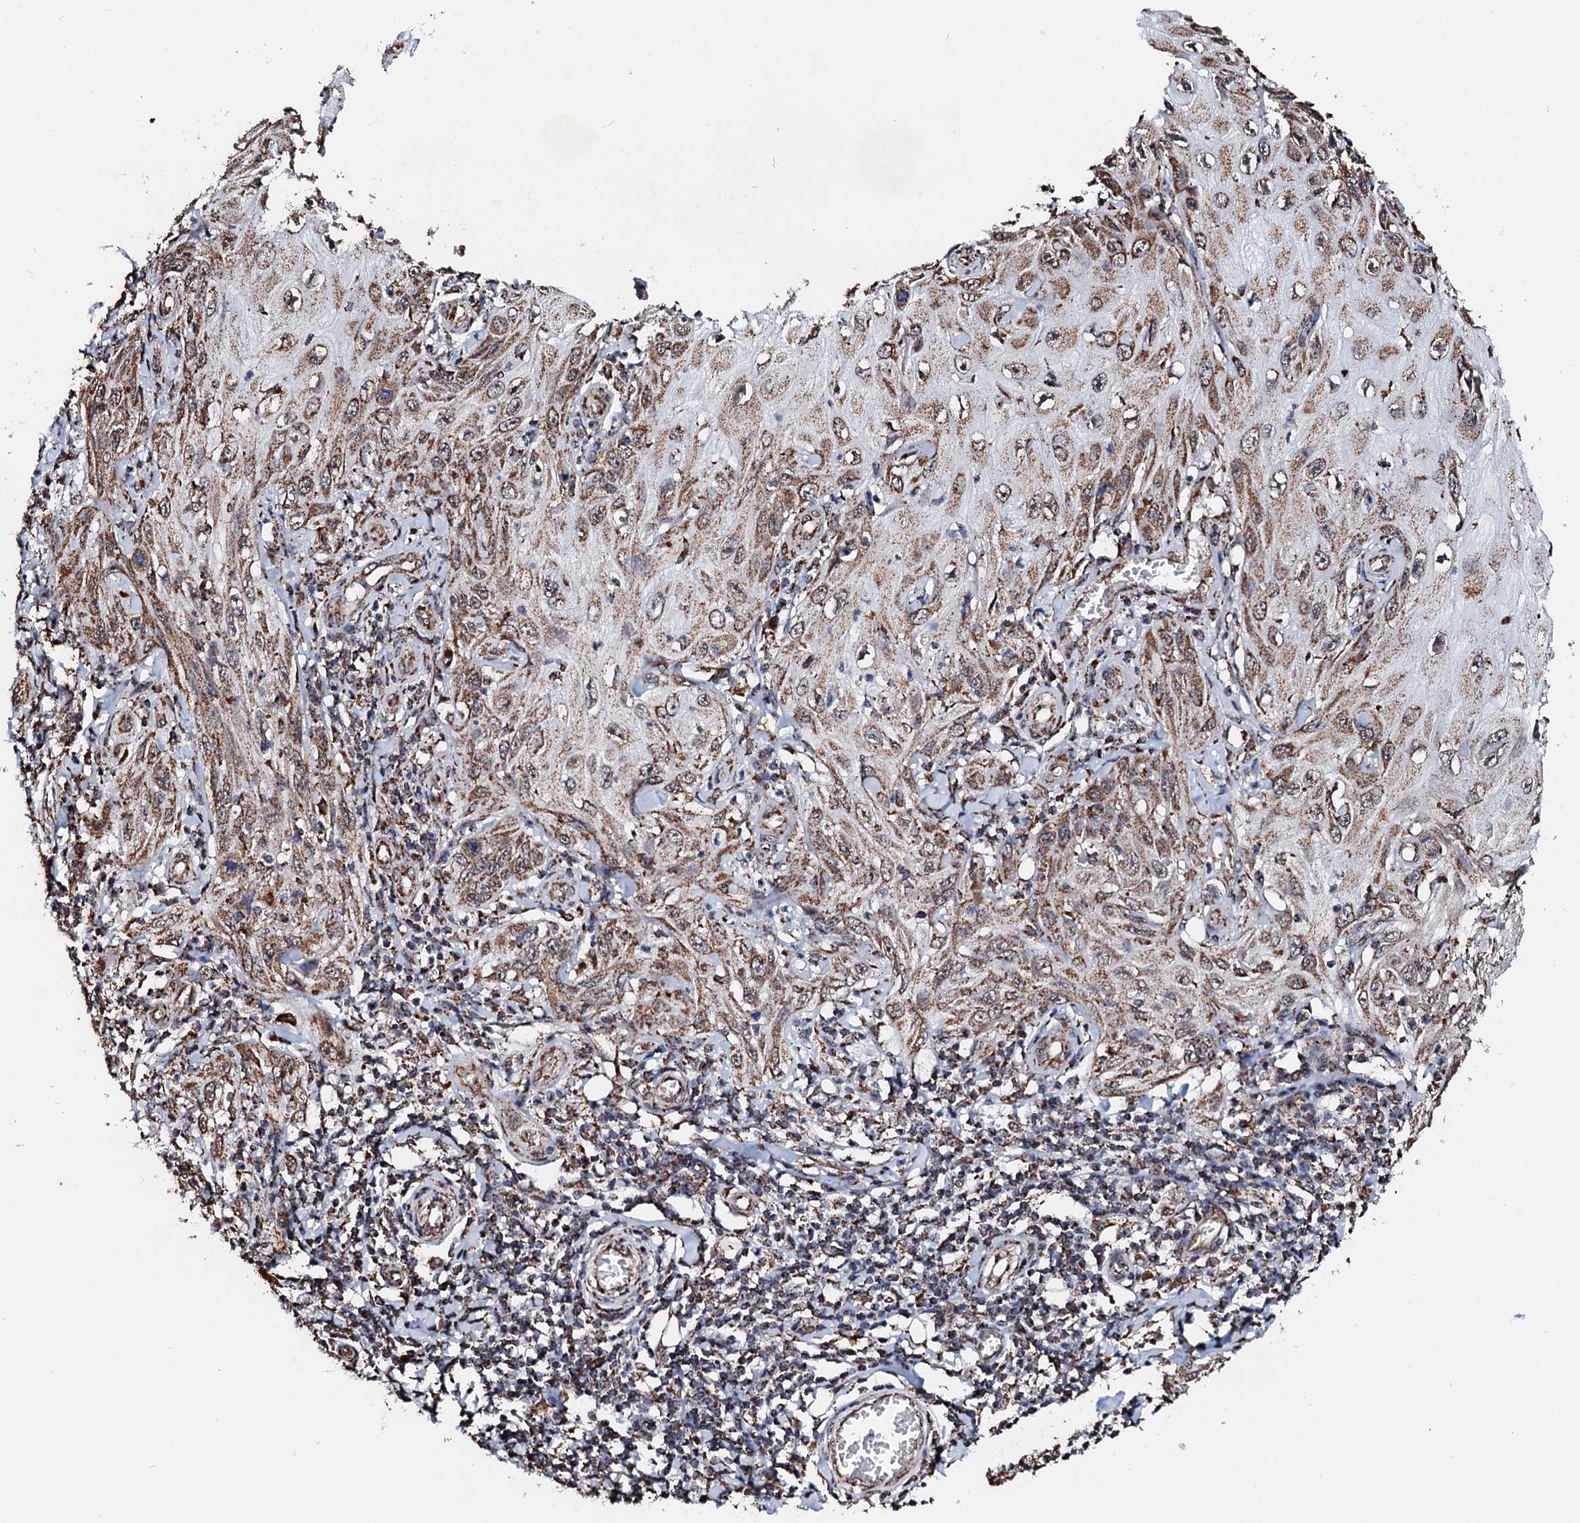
{"staining": {"intensity": "moderate", "quantity": ">75%", "location": "cytoplasmic/membranous"}, "tissue": "skin cancer", "cell_type": "Tumor cells", "image_type": "cancer", "snomed": [{"axis": "morphology", "description": "Squamous cell carcinoma, NOS"}, {"axis": "topography", "description": "Skin"}], "caption": "Moderate cytoplasmic/membranous staining is present in approximately >75% of tumor cells in skin cancer (squamous cell carcinoma).", "gene": "SECISBP2L", "patient": {"sex": "female", "age": 73}}